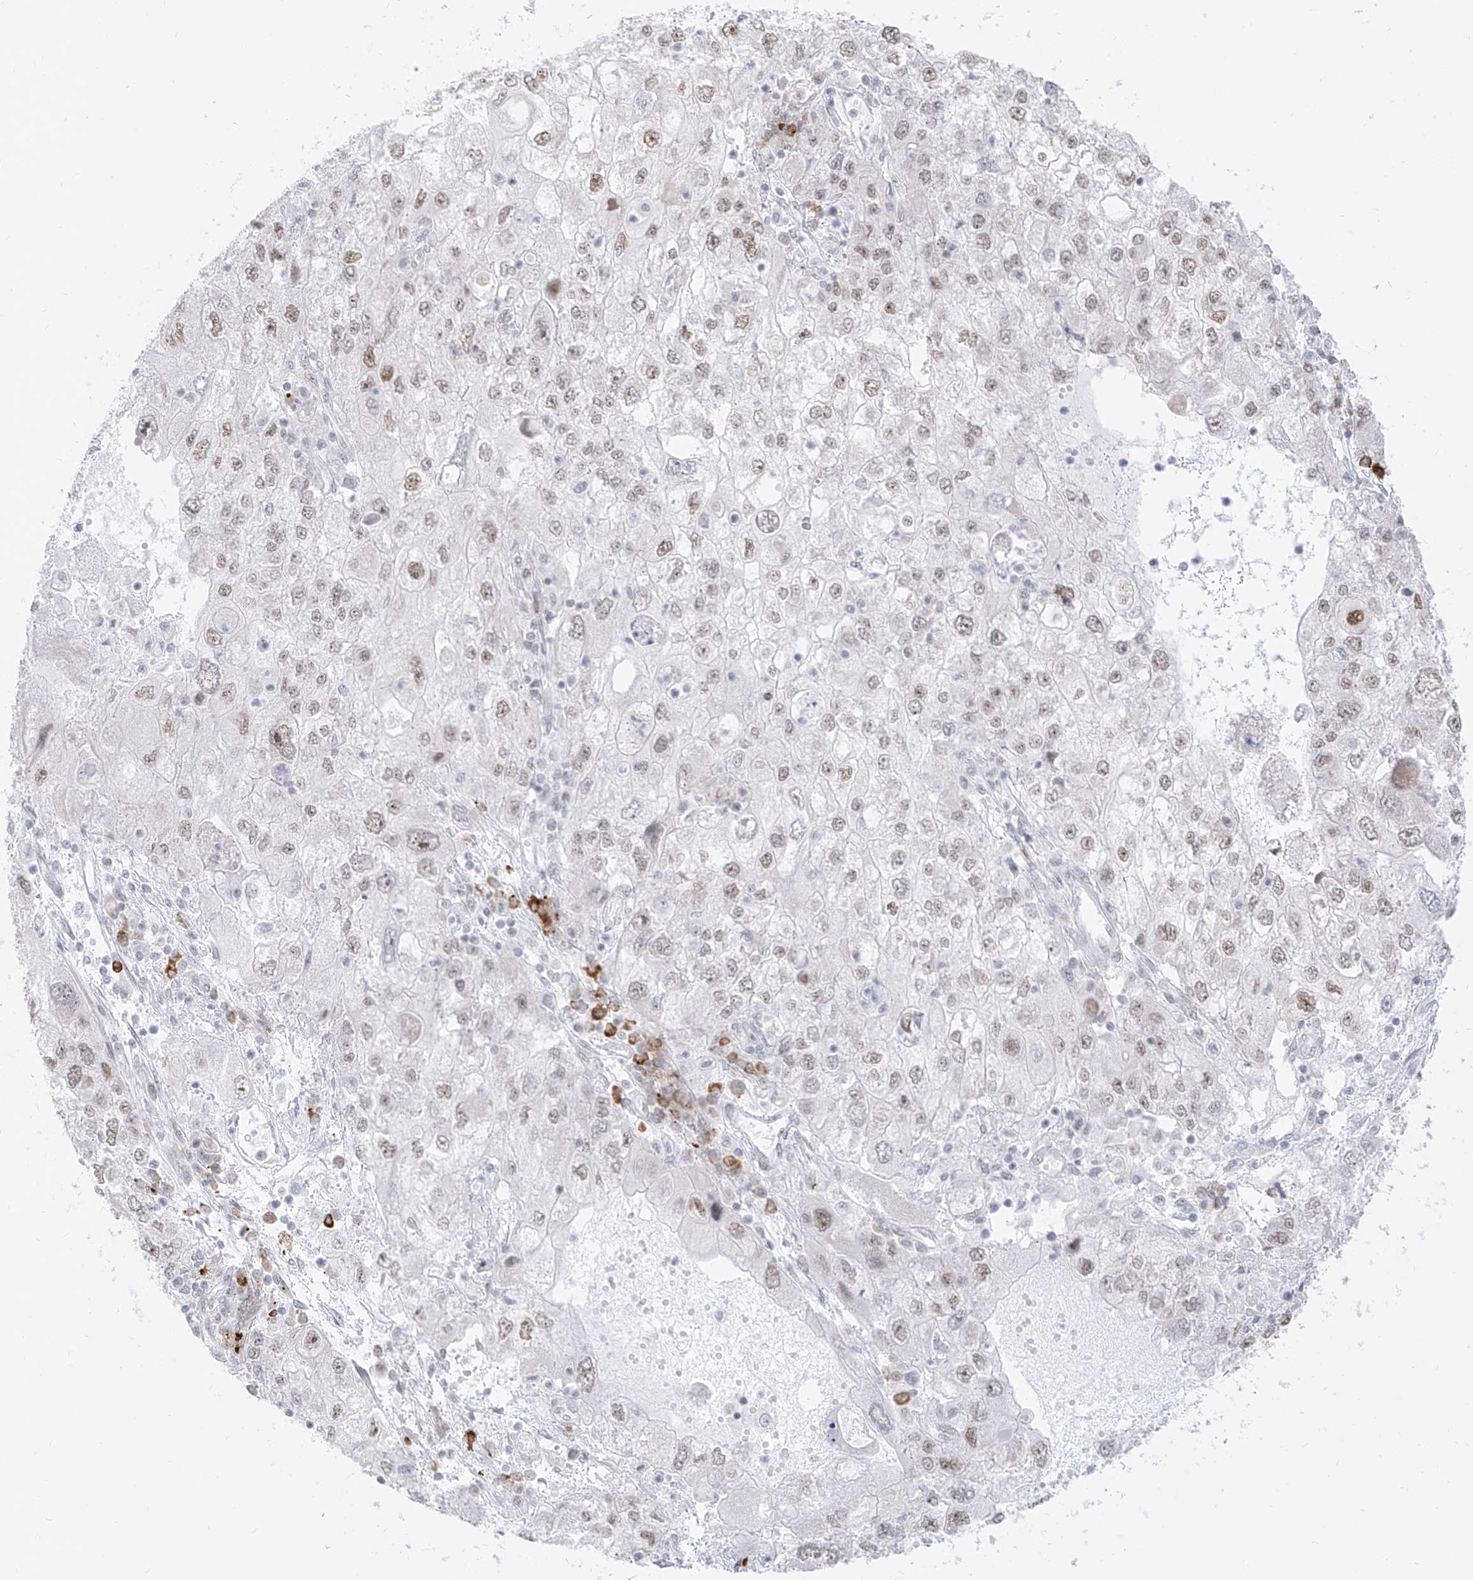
{"staining": {"intensity": "moderate", "quantity": "25%-75%", "location": "nuclear"}, "tissue": "endometrial cancer", "cell_type": "Tumor cells", "image_type": "cancer", "snomed": [{"axis": "morphology", "description": "Adenocarcinoma, NOS"}, {"axis": "topography", "description": "Endometrium"}], "caption": "A high-resolution image shows immunohistochemistry staining of endometrial adenocarcinoma, which demonstrates moderate nuclear positivity in about 25%-75% of tumor cells.", "gene": "SUPT5H", "patient": {"sex": "female", "age": 49}}